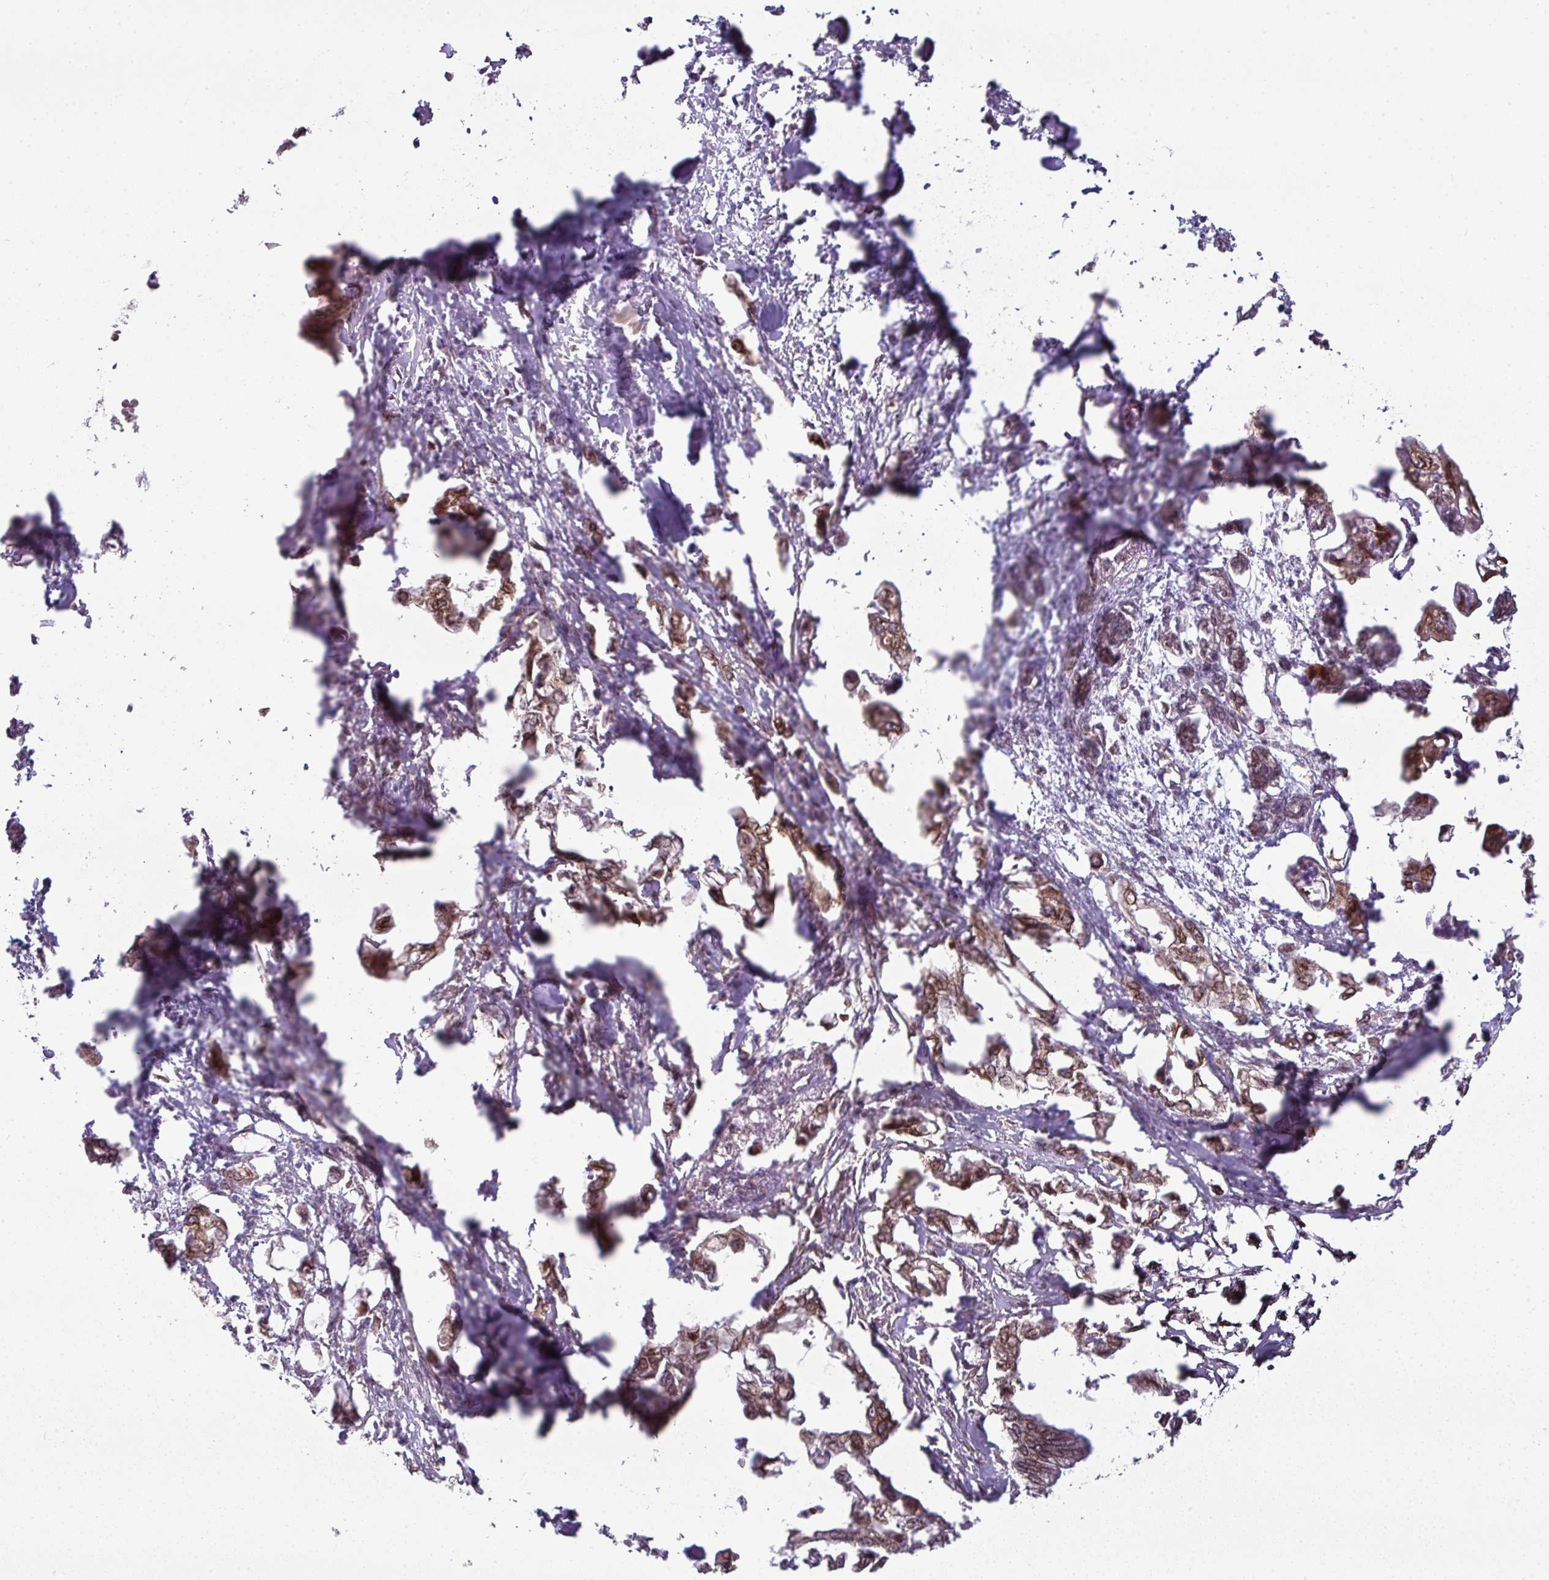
{"staining": {"intensity": "moderate", "quantity": ">75%", "location": "cytoplasmic/membranous,nuclear"}, "tissue": "pancreatic cancer", "cell_type": "Tumor cells", "image_type": "cancer", "snomed": [{"axis": "morphology", "description": "Adenocarcinoma, NOS"}, {"axis": "topography", "description": "Pancreas"}], "caption": "Pancreatic cancer tissue shows moderate cytoplasmic/membranous and nuclear staining in about >75% of tumor cells, visualized by immunohistochemistry.", "gene": "RANGAP1", "patient": {"sex": "male", "age": 61}}